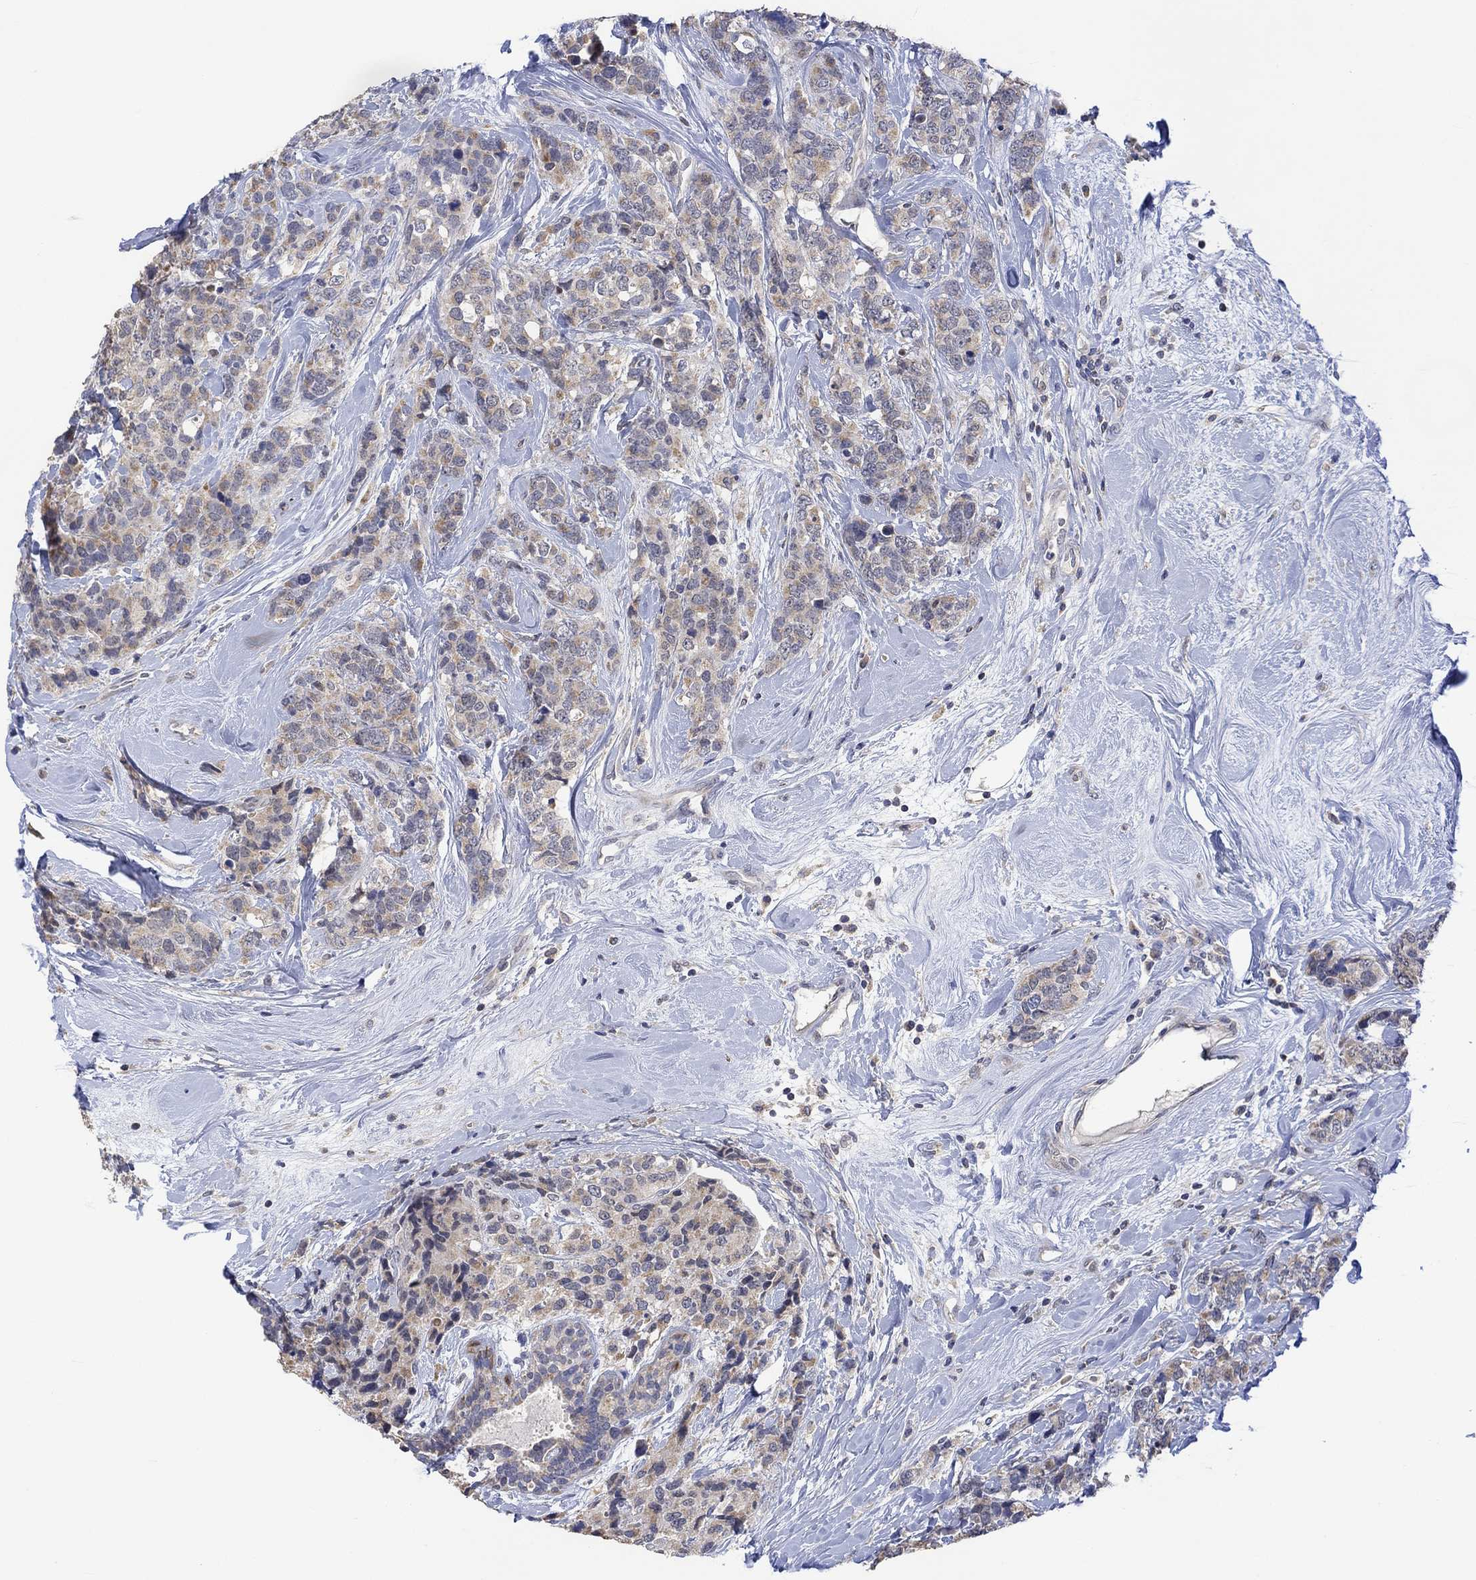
{"staining": {"intensity": "weak", "quantity": "25%-75%", "location": "cytoplasmic/membranous"}, "tissue": "breast cancer", "cell_type": "Tumor cells", "image_type": "cancer", "snomed": [{"axis": "morphology", "description": "Lobular carcinoma"}, {"axis": "topography", "description": "Breast"}], "caption": "There is low levels of weak cytoplasmic/membranous positivity in tumor cells of breast cancer (lobular carcinoma), as demonstrated by immunohistochemical staining (brown color).", "gene": "SLC48A1", "patient": {"sex": "female", "age": 59}}